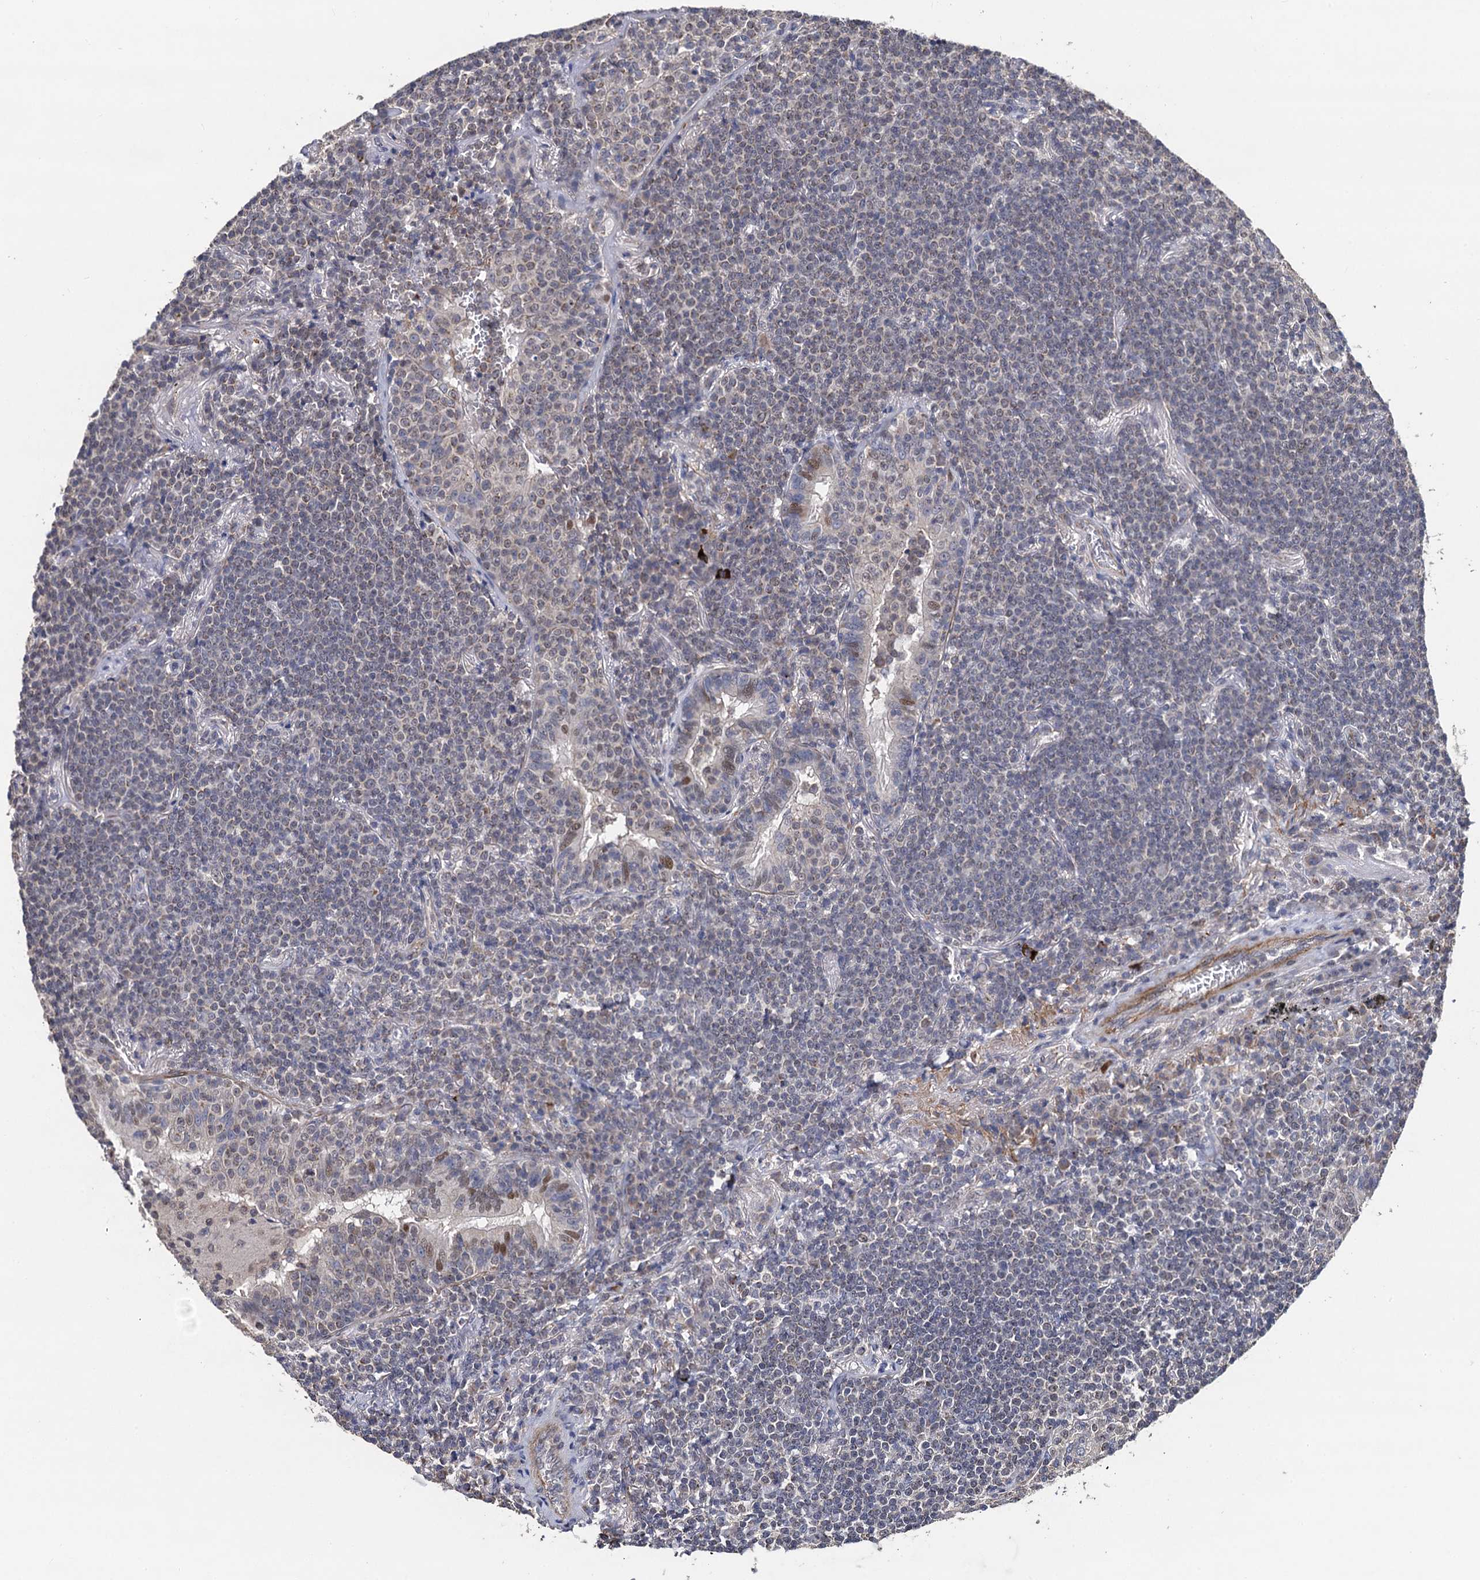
{"staining": {"intensity": "negative", "quantity": "none", "location": "none"}, "tissue": "lymphoma", "cell_type": "Tumor cells", "image_type": "cancer", "snomed": [{"axis": "morphology", "description": "Malignant lymphoma, non-Hodgkin's type, Low grade"}, {"axis": "topography", "description": "Lung"}], "caption": "Lymphoma stained for a protein using immunohistochemistry displays no expression tumor cells.", "gene": "PPTC7", "patient": {"sex": "female", "age": 71}}